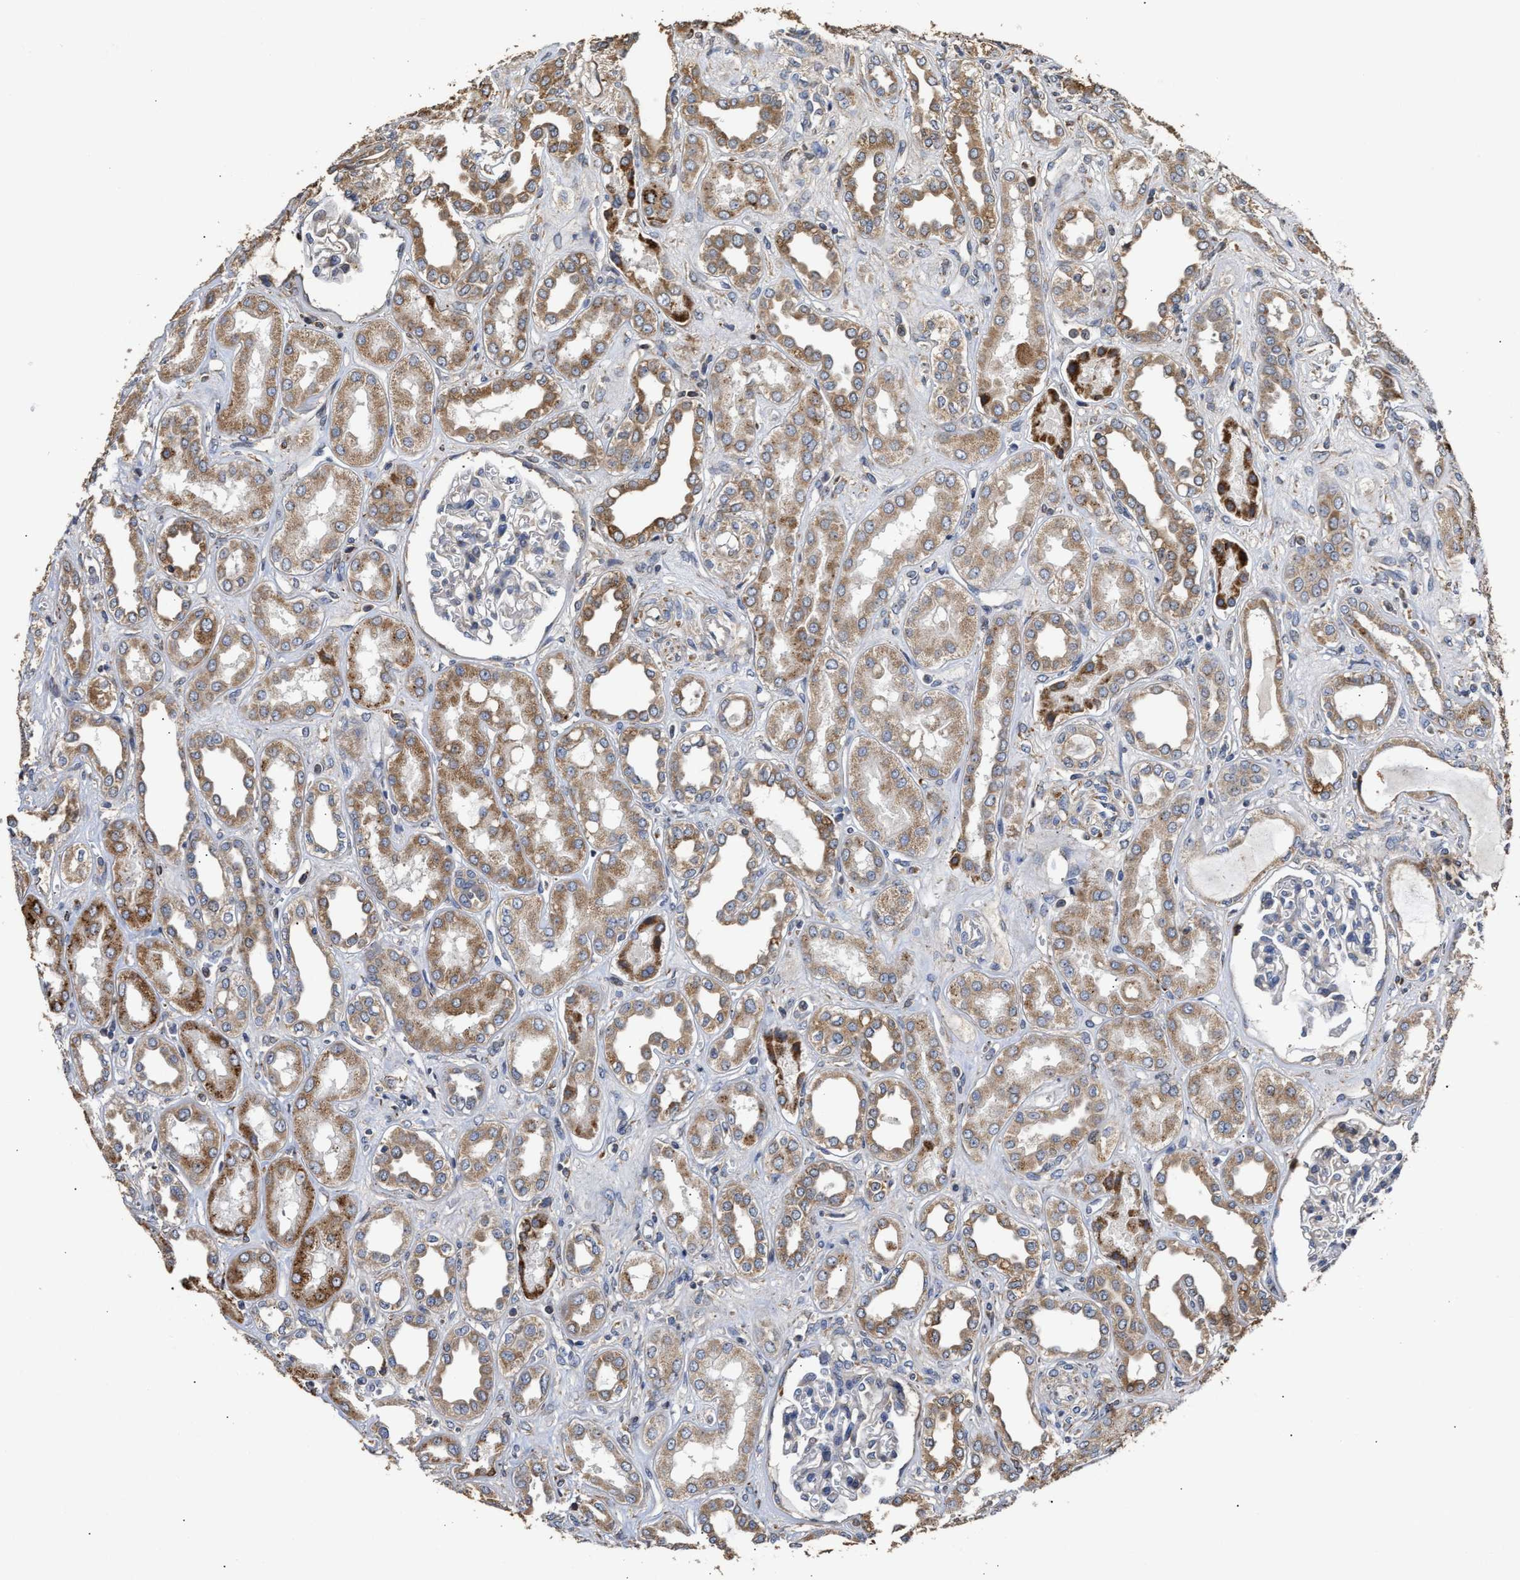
{"staining": {"intensity": "weak", "quantity": "<25%", "location": "cytoplasmic/membranous"}, "tissue": "kidney", "cell_type": "Cells in glomeruli", "image_type": "normal", "snomed": [{"axis": "morphology", "description": "Normal tissue, NOS"}, {"axis": "topography", "description": "Kidney"}], "caption": "Immunohistochemical staining of benign kidney displays no significant positivity in cells in glomeruli. (Stains: DAB immunohistochemistry (IHC) with hematoxylin counter stain, Microscopy: brightfield microscopy at high magnification).", "gene": "GOSR1", "patient": {"sex": "male", "age": 59}}